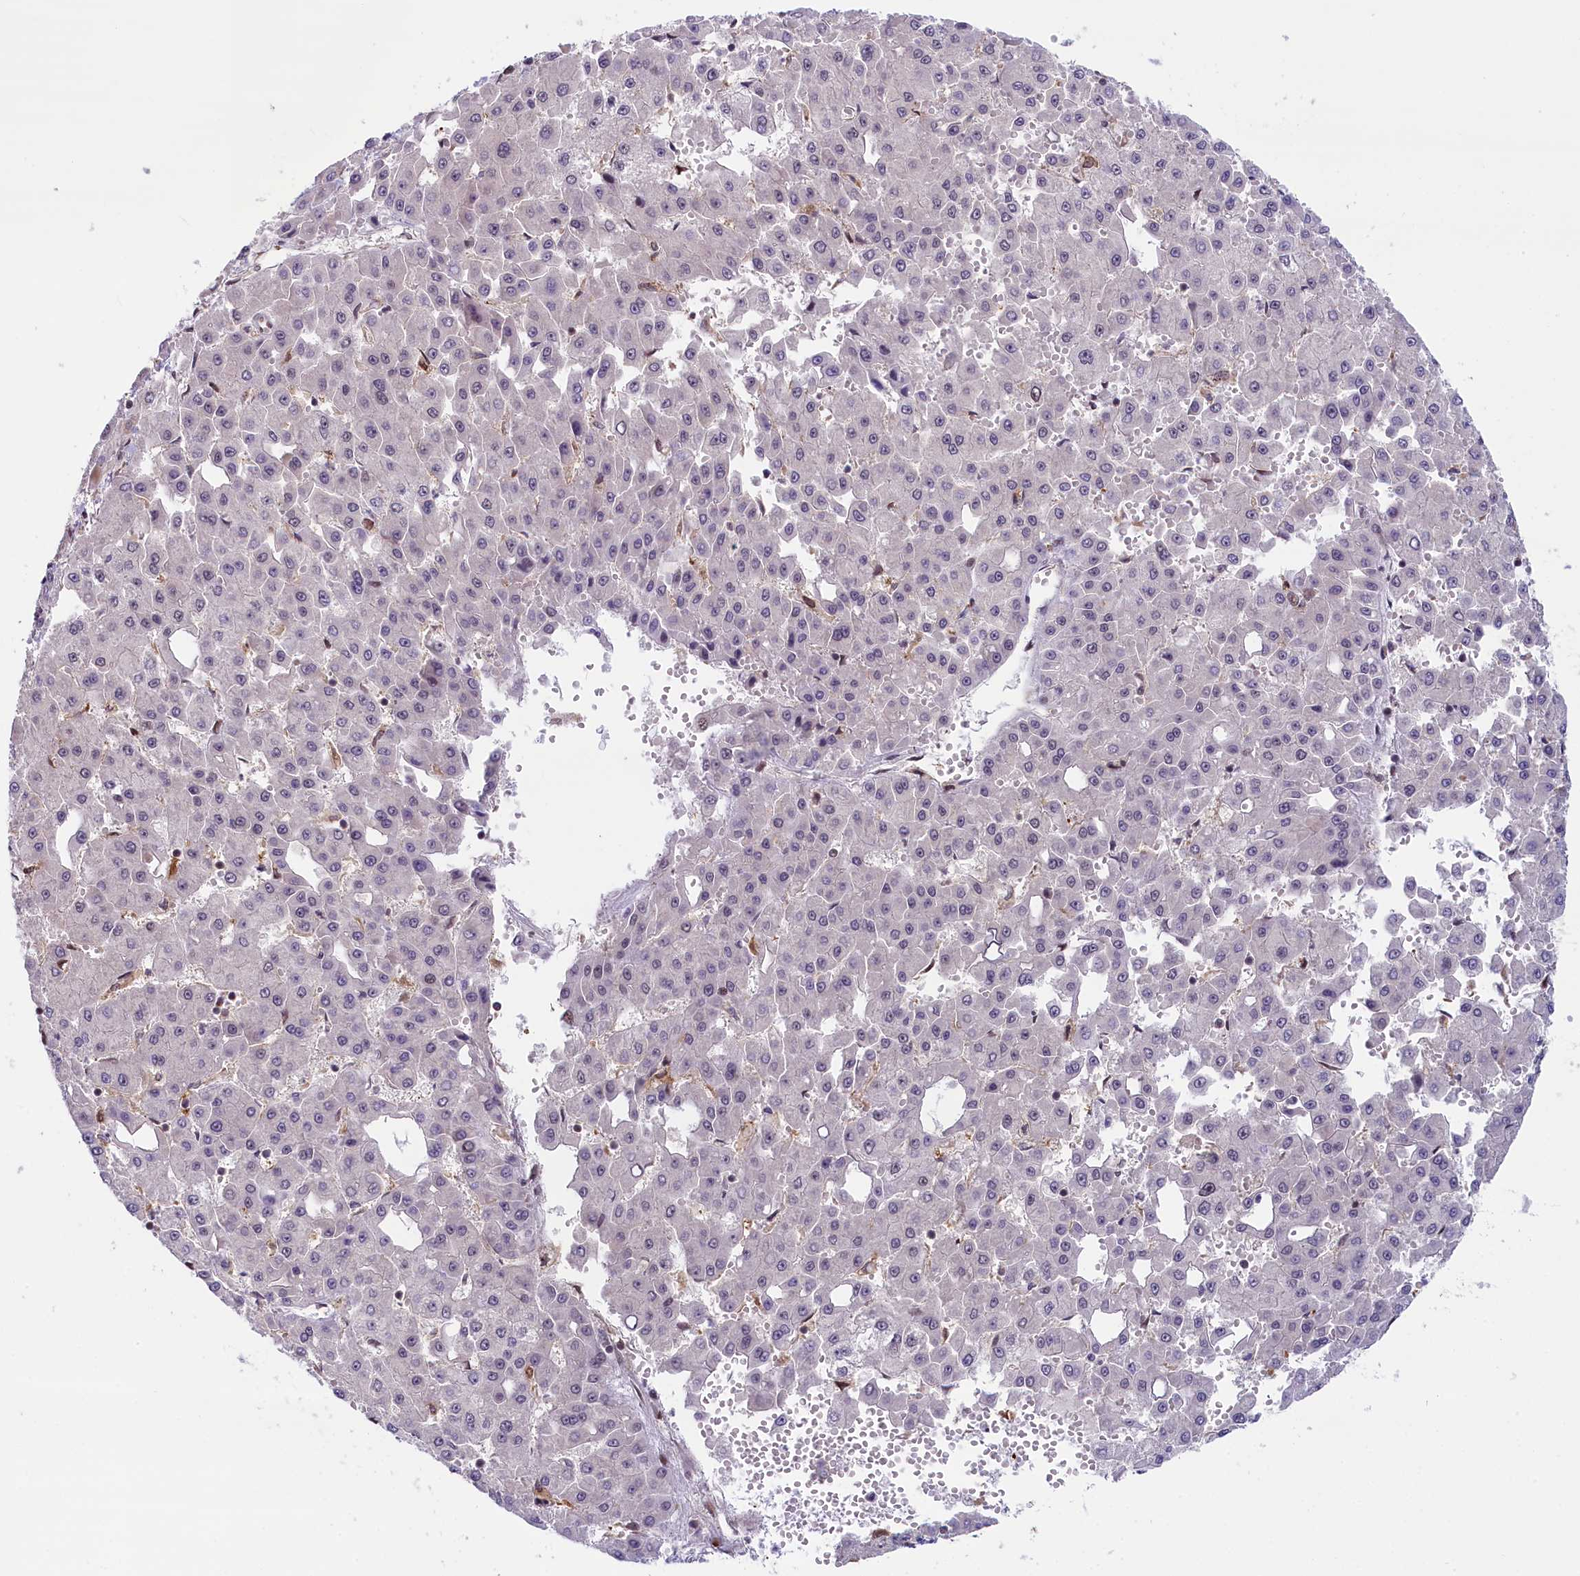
{"staining": {"intensity": "negative", "quantity": "none", "location": "none"}, "tissue": "liver cancer", "cell_type": "Tumor cells", "image_type": "cancer", "snomed": [{"axis": "morphology", "description": "Carcinoma, Hepatocellular, NOS"}, {"axis": "topography", "description": "Liver"}], "caption": "The histopathology image reveals no staining of tumor cells in hepatocellular carcinoma (liver).", "gene": "FCHO1", "patient": {"sex": "male", "age": 47}}